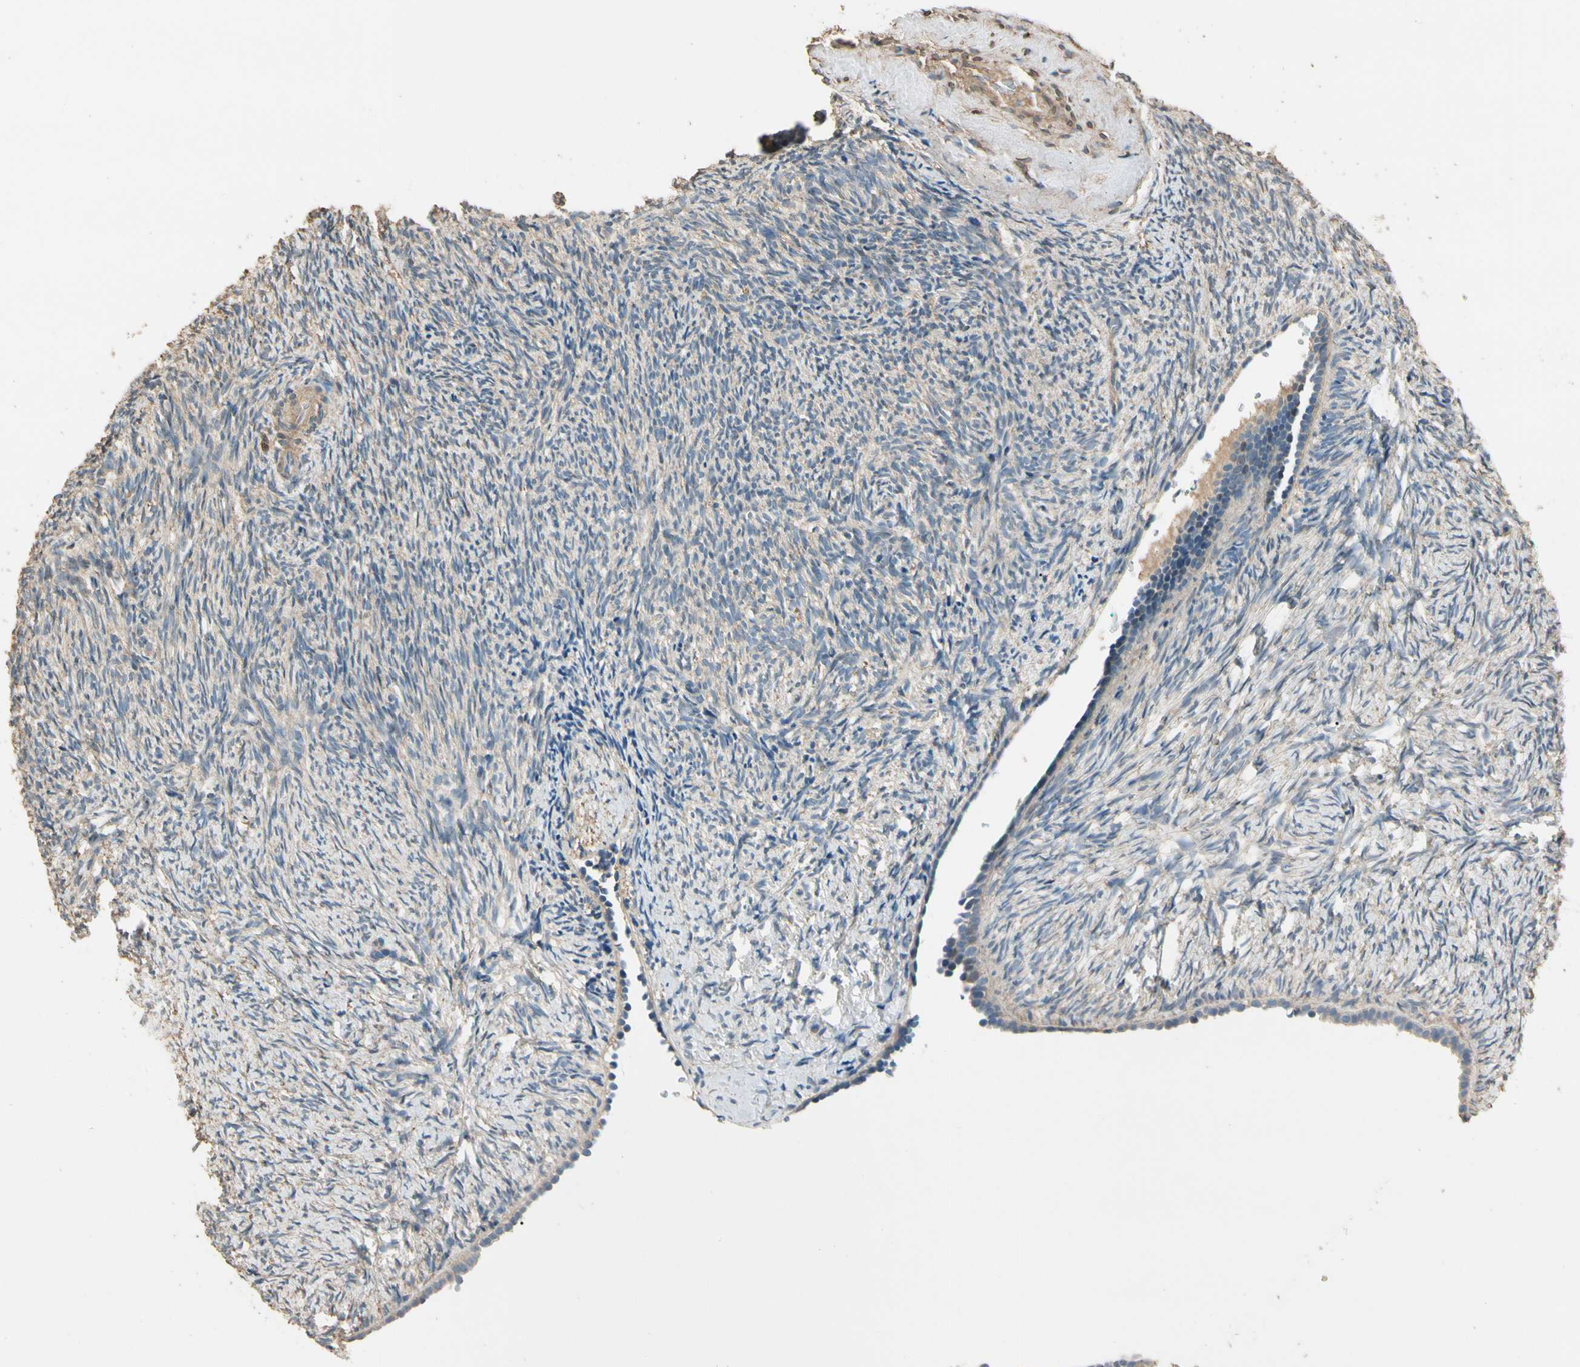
{"staining": {"intensity": "weak", "quantity": ">75%", "location": "cytoplasmic/membranous"}, "tissue": "ovary", "cell_type": "Ovarian stroma cells", "image_type": "normal", "snomed": [{"axis": "morphology", "description": "Normal tissue, NOS"}, {"axis": "topography", "description": "Ovary"}], "caption": "Protein positivity by immunohistochemistry shows weak cytoplasmic/membranous staining in approximately >75% of ovarian stroma cells in normal ovary.", "gene": "CDH6", "patient": {"sex": "female", "age": 60}}